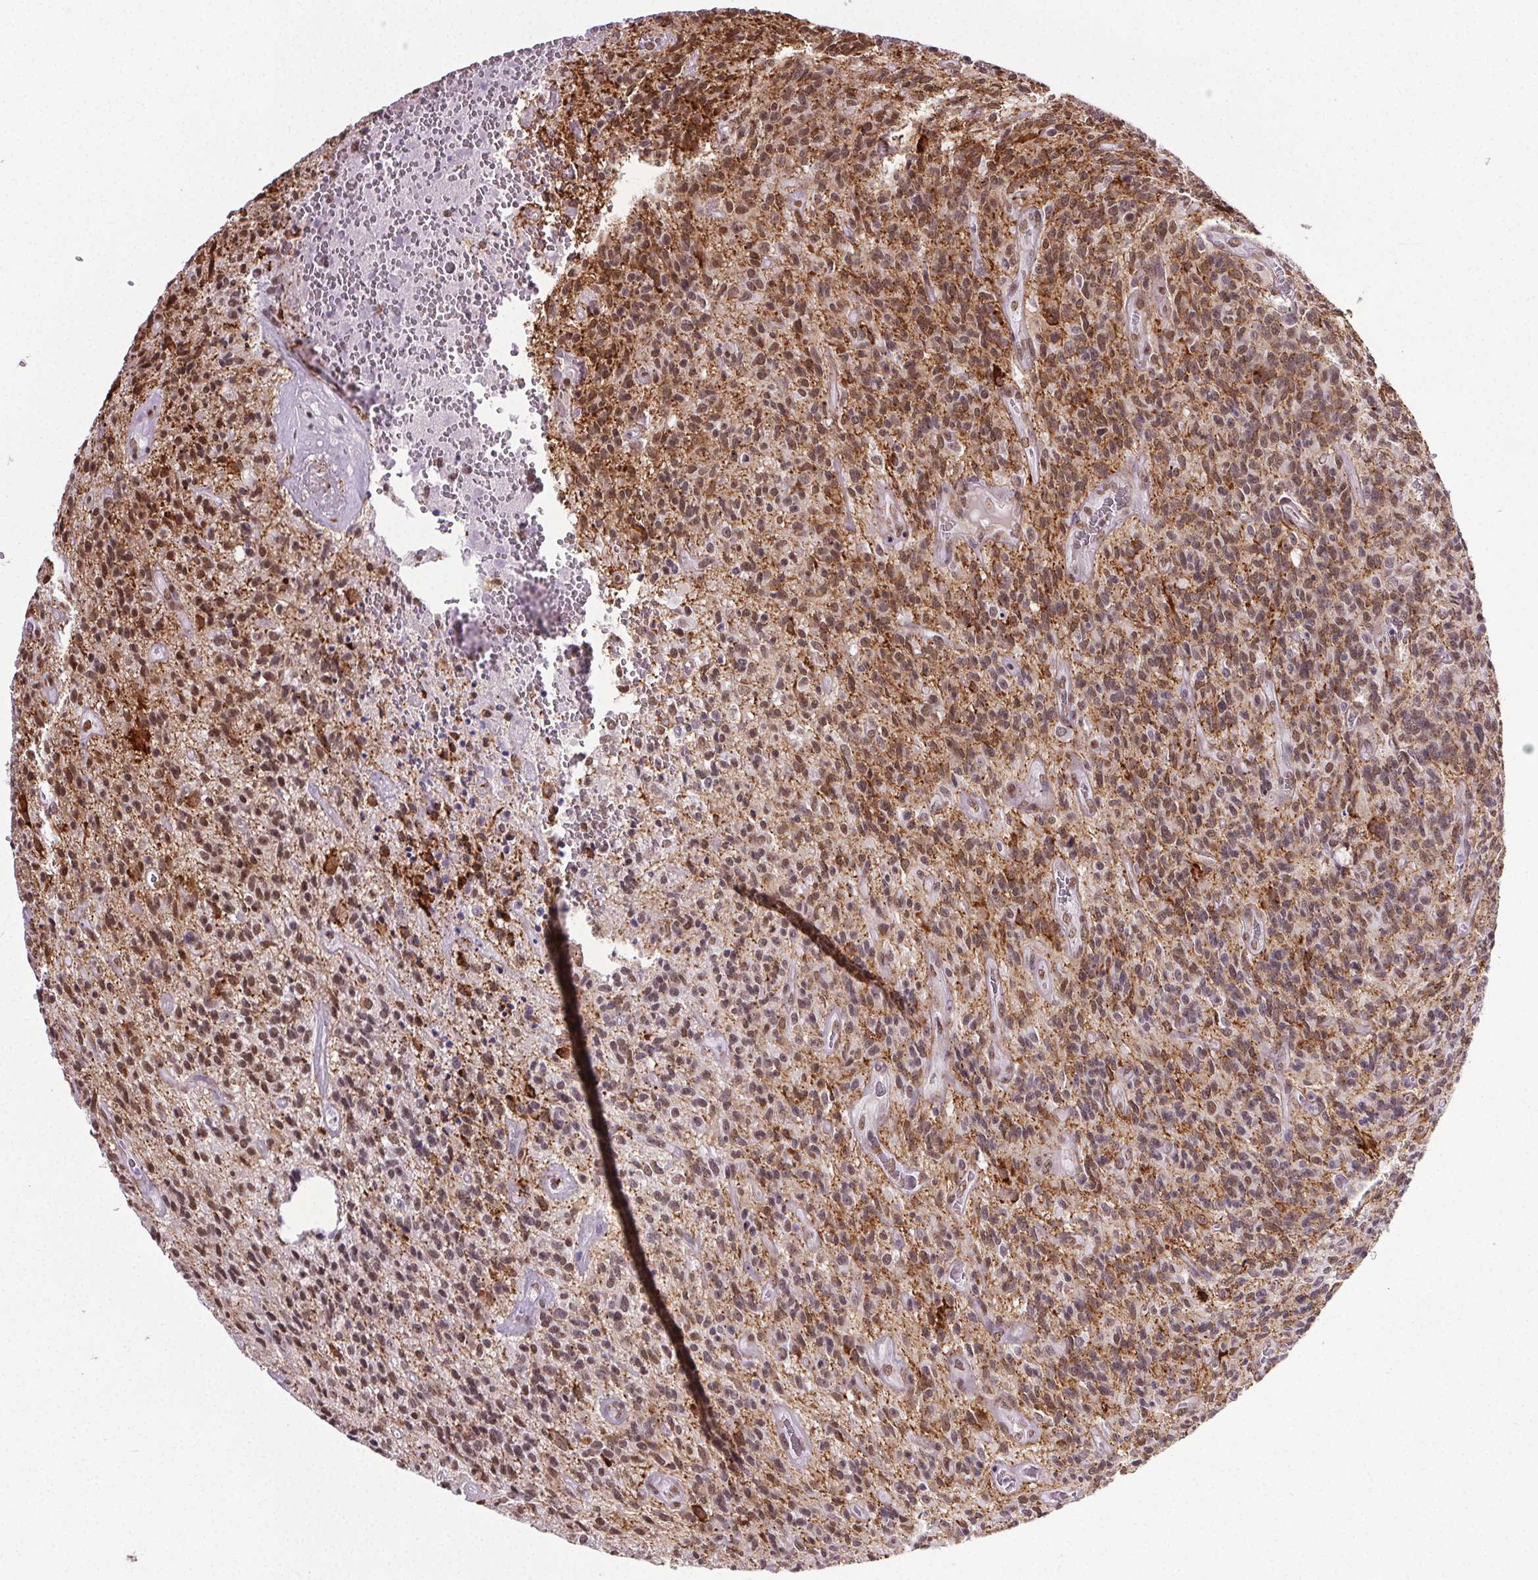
{"staining": {"intensity": "moderate", "quantity": "25%-75%", "location": "cytoplasmic/membranous,nuclear"}, "tissue": "glioma", "cell_type": "Tumor cells", "image_type": "cancer", "snomed": [{"axis": "morphology", "description": "Glioma, malignant, High grade"}, {"axis": "topography", "description": "Brain"}], "caption": "Glioma tissue shows moderate cytoplasmic/membranous and nuclear positivity in about 25%-75% of tumor cells", "gene": "GP6", "patient": {"sex": "male", "age": 76}}